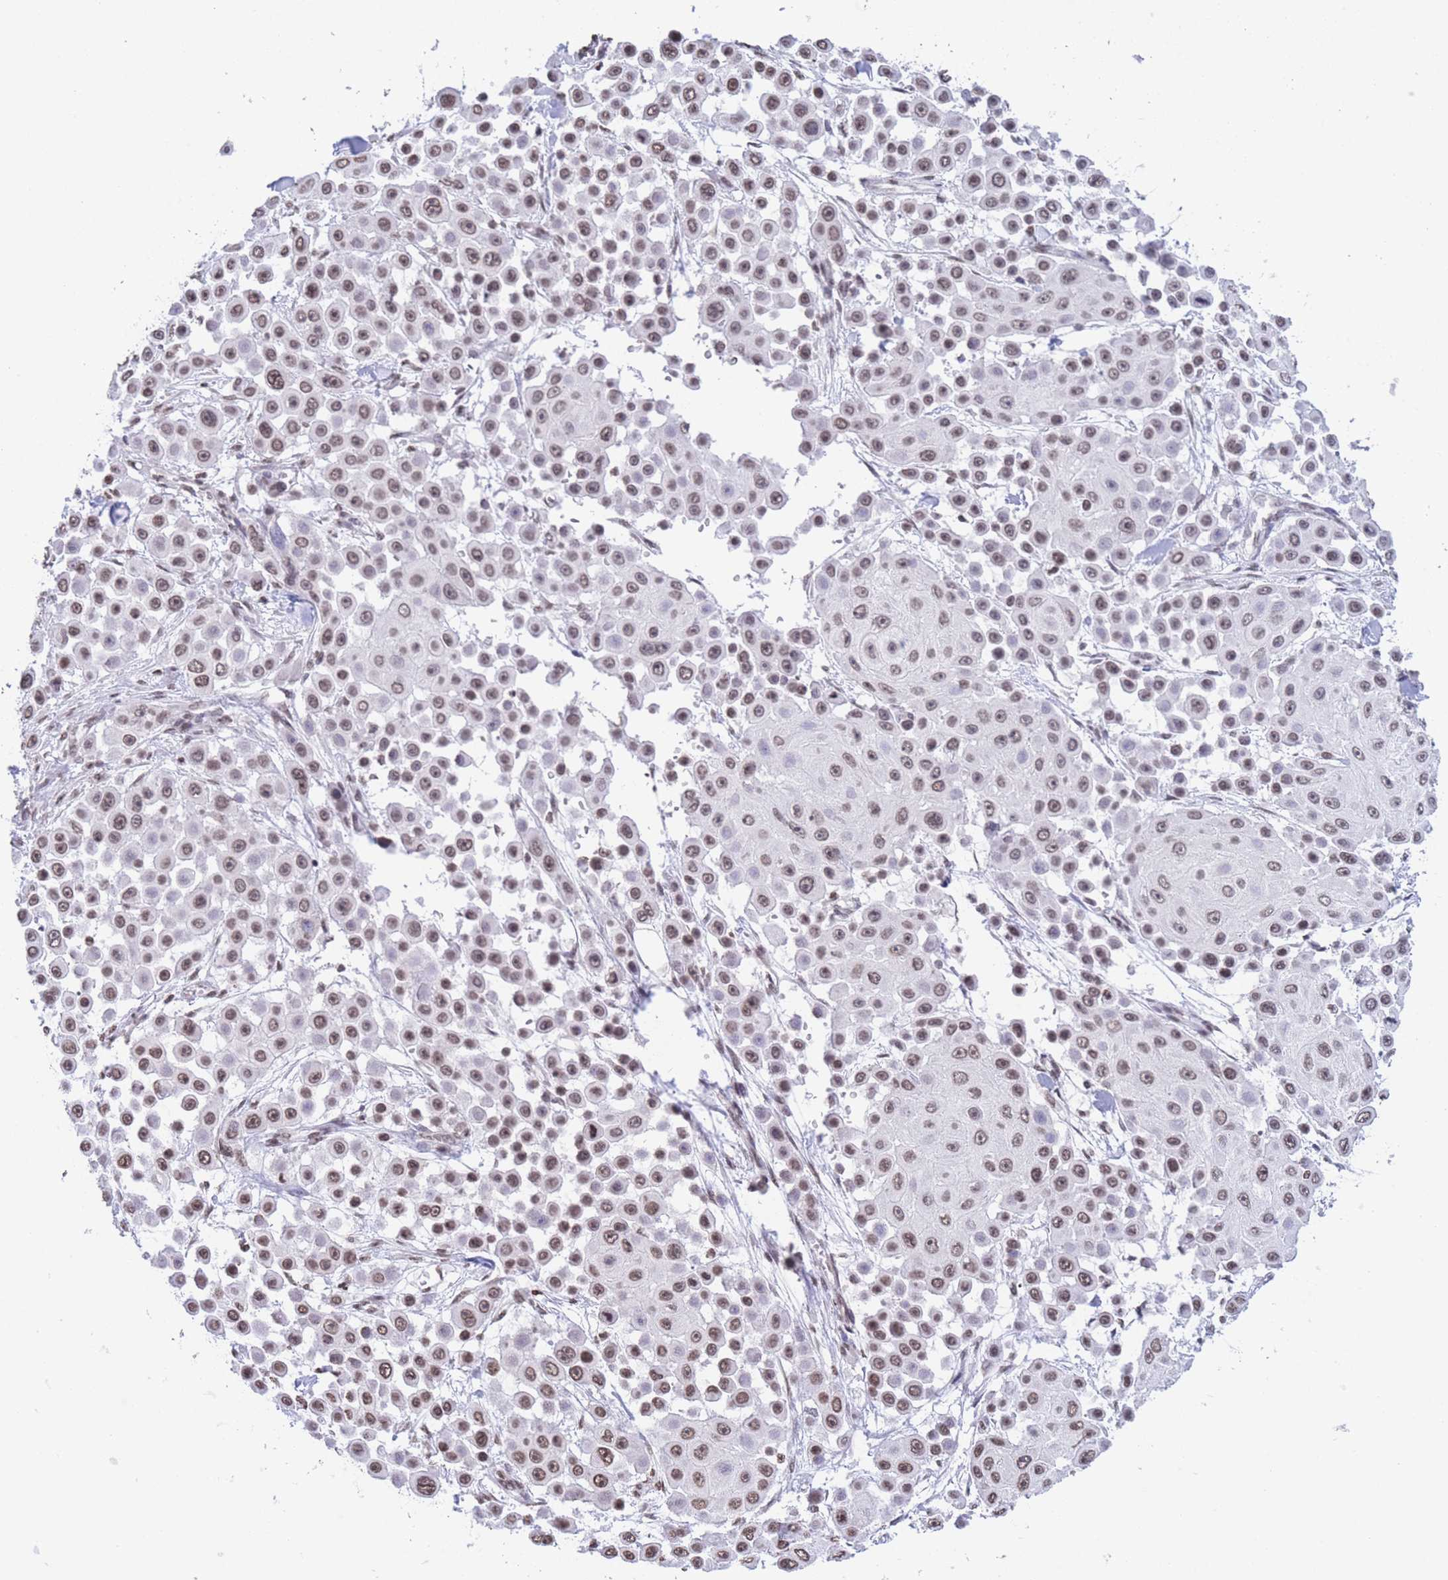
{"staining": {"intensity": "moderate", "quantity": ">75%", "location": "nuclear"}, "tissue": "skin cancer", "cell_type": "Tumor cells", "image_type": "cancer", "snomed": [{"axis": "morphology", "description": "Squamous cell carcinoma, NOS"}, {"axis": "topography", "description": "Skin"}], "caption": "High-power microscopy captured an immunohistochemistry (IHC) photomicrograph of skin cancer (squamous cell carcinoma), revealing moderate nuclear expression in approximately >75% of tumor cells.", "gene": "H2BC11", "patient": {"sex": "male", "age": 67}}